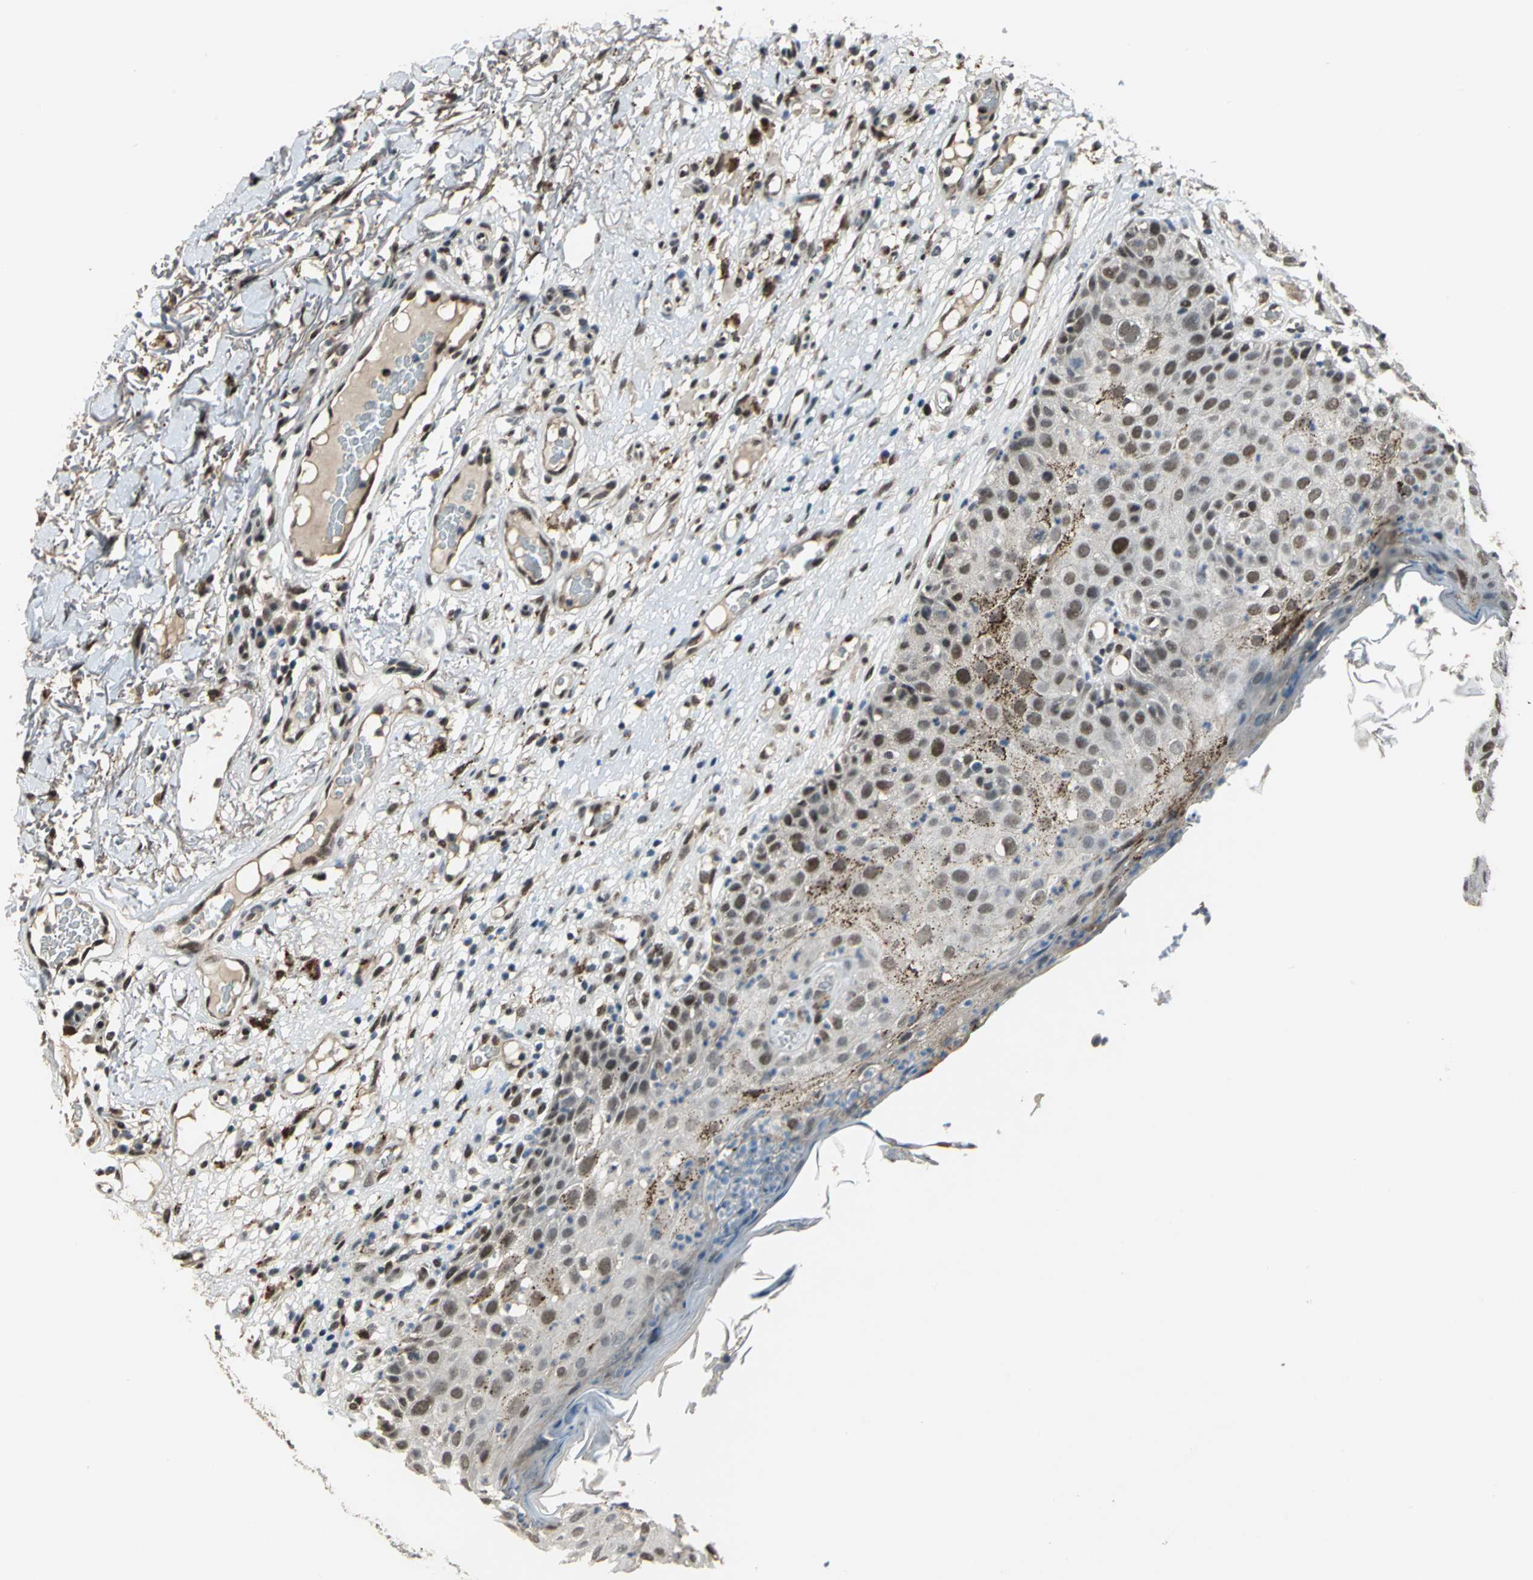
{"staining": {"intensity": "moderate", "quantity": ">75%", "location": "nuclear"}, "tissue": "skin cancer", "cell_type": "Tumor cells", "image_type": "cancer", "snomed": [{"axis": "morphology", "description": "Squamous cell carcinoma, NOS"}, {"axis": "topography", "description": "Skin"}], "caption": "This image demonstrates skin cancer (squamous cell carcinoma) stained with IHC to label a protein in brown. The nuclear of tumor cells show moderate positivity for the protein. Nuclei are counter-stained blue.", "gene": "ELF2", "patient": {"sex": "male", "age": 87}}